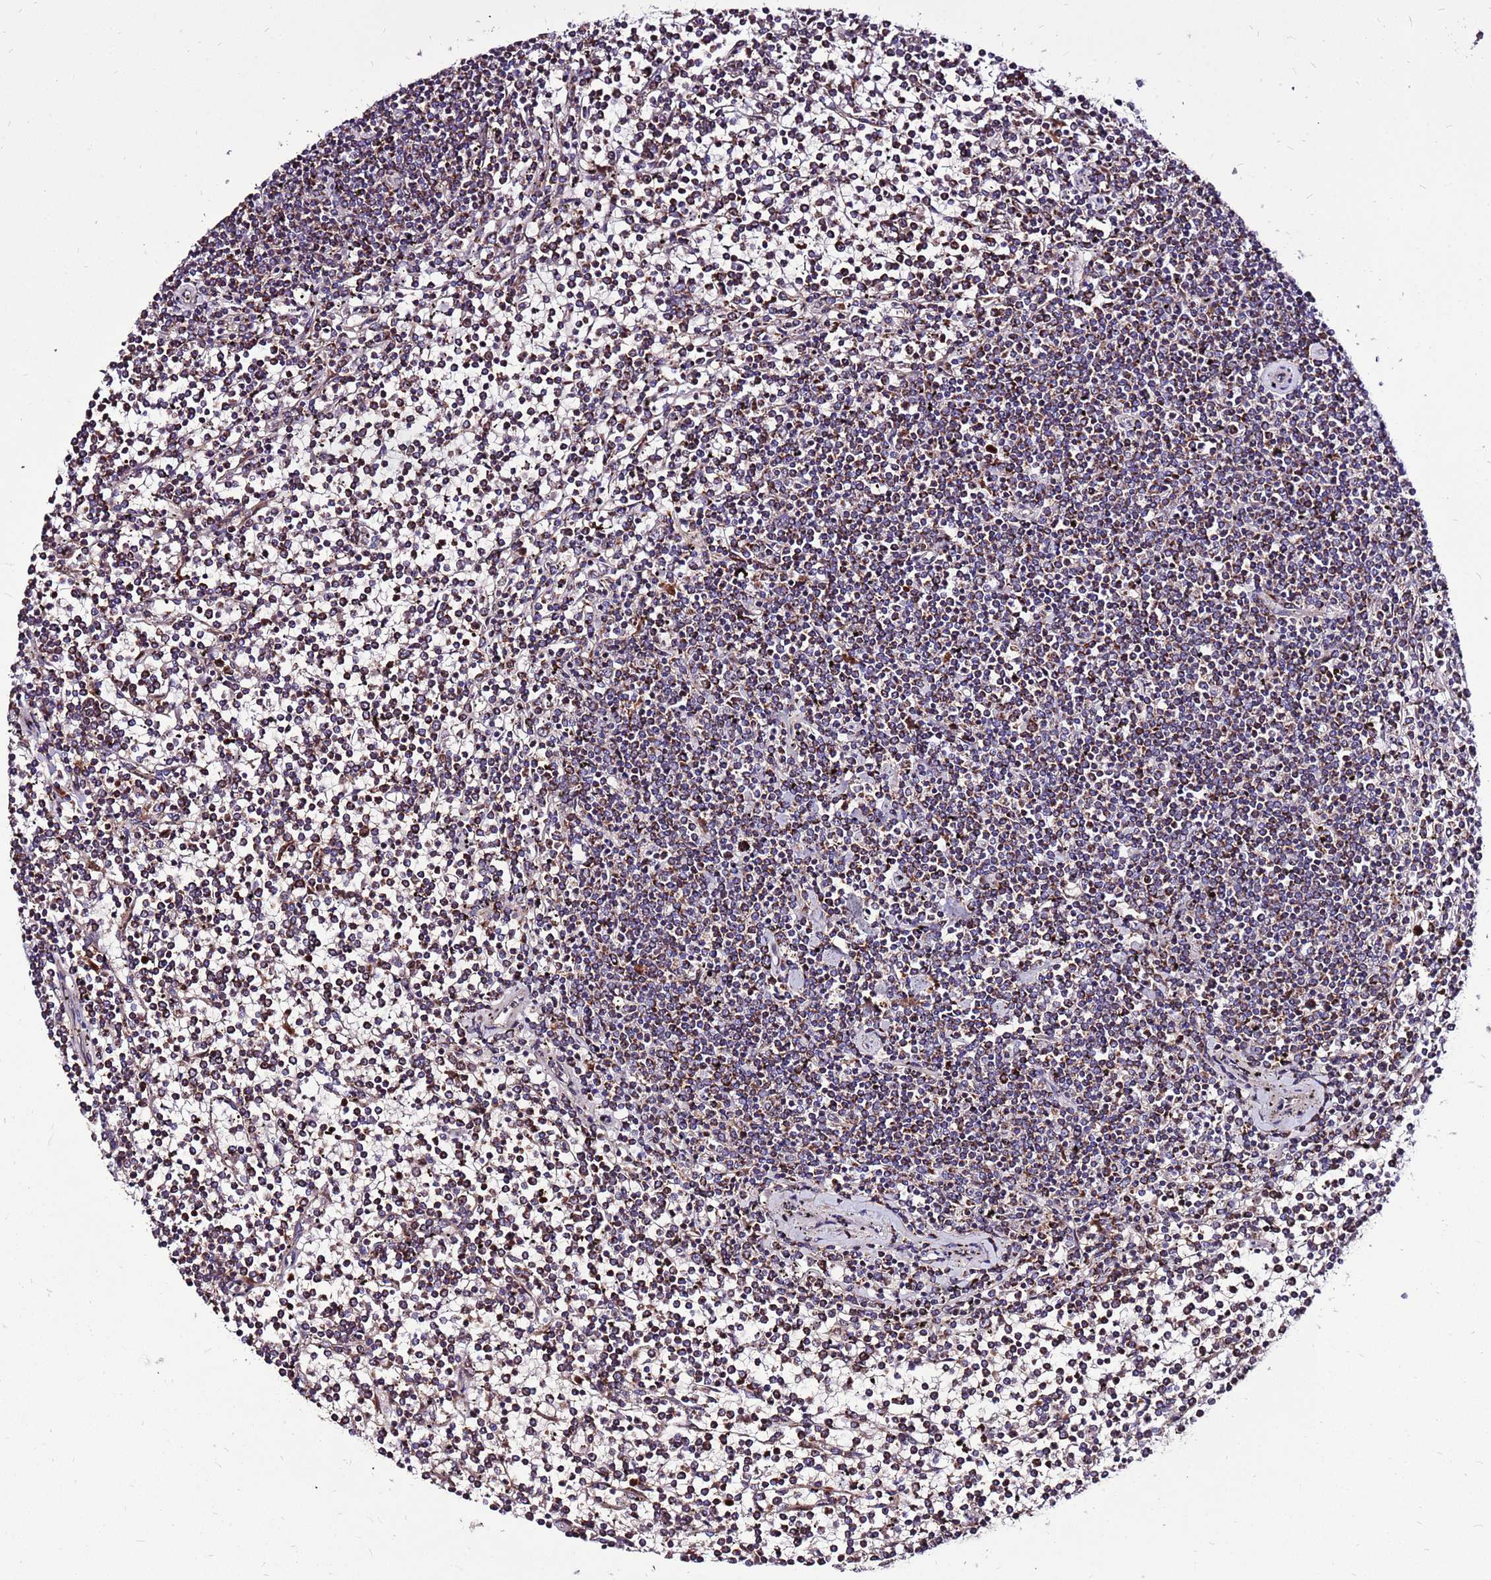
{"staining": {"intensity": "moderate", "quantity": "25%-75%", "location": "cytoplasmic/membranous"}, "tissue": "lymphoma", "cell_type": "Tumor cells", "image_type": "cancer", "snomed": [{"axis": "morphology", "description": "Malignant lymphoma, non-Hodgkin's type, Low grade"}, {"axis": "topography", "description": "Spleen"}], "caption": "About 25%-75% of tumor cells in lymphoma show moderate cytoplasmic/membranous protein staining as visualized by brown immunohistochemical staining.", "gene": "SPSB3", "patient": {"sex": "female", "age": 19}}